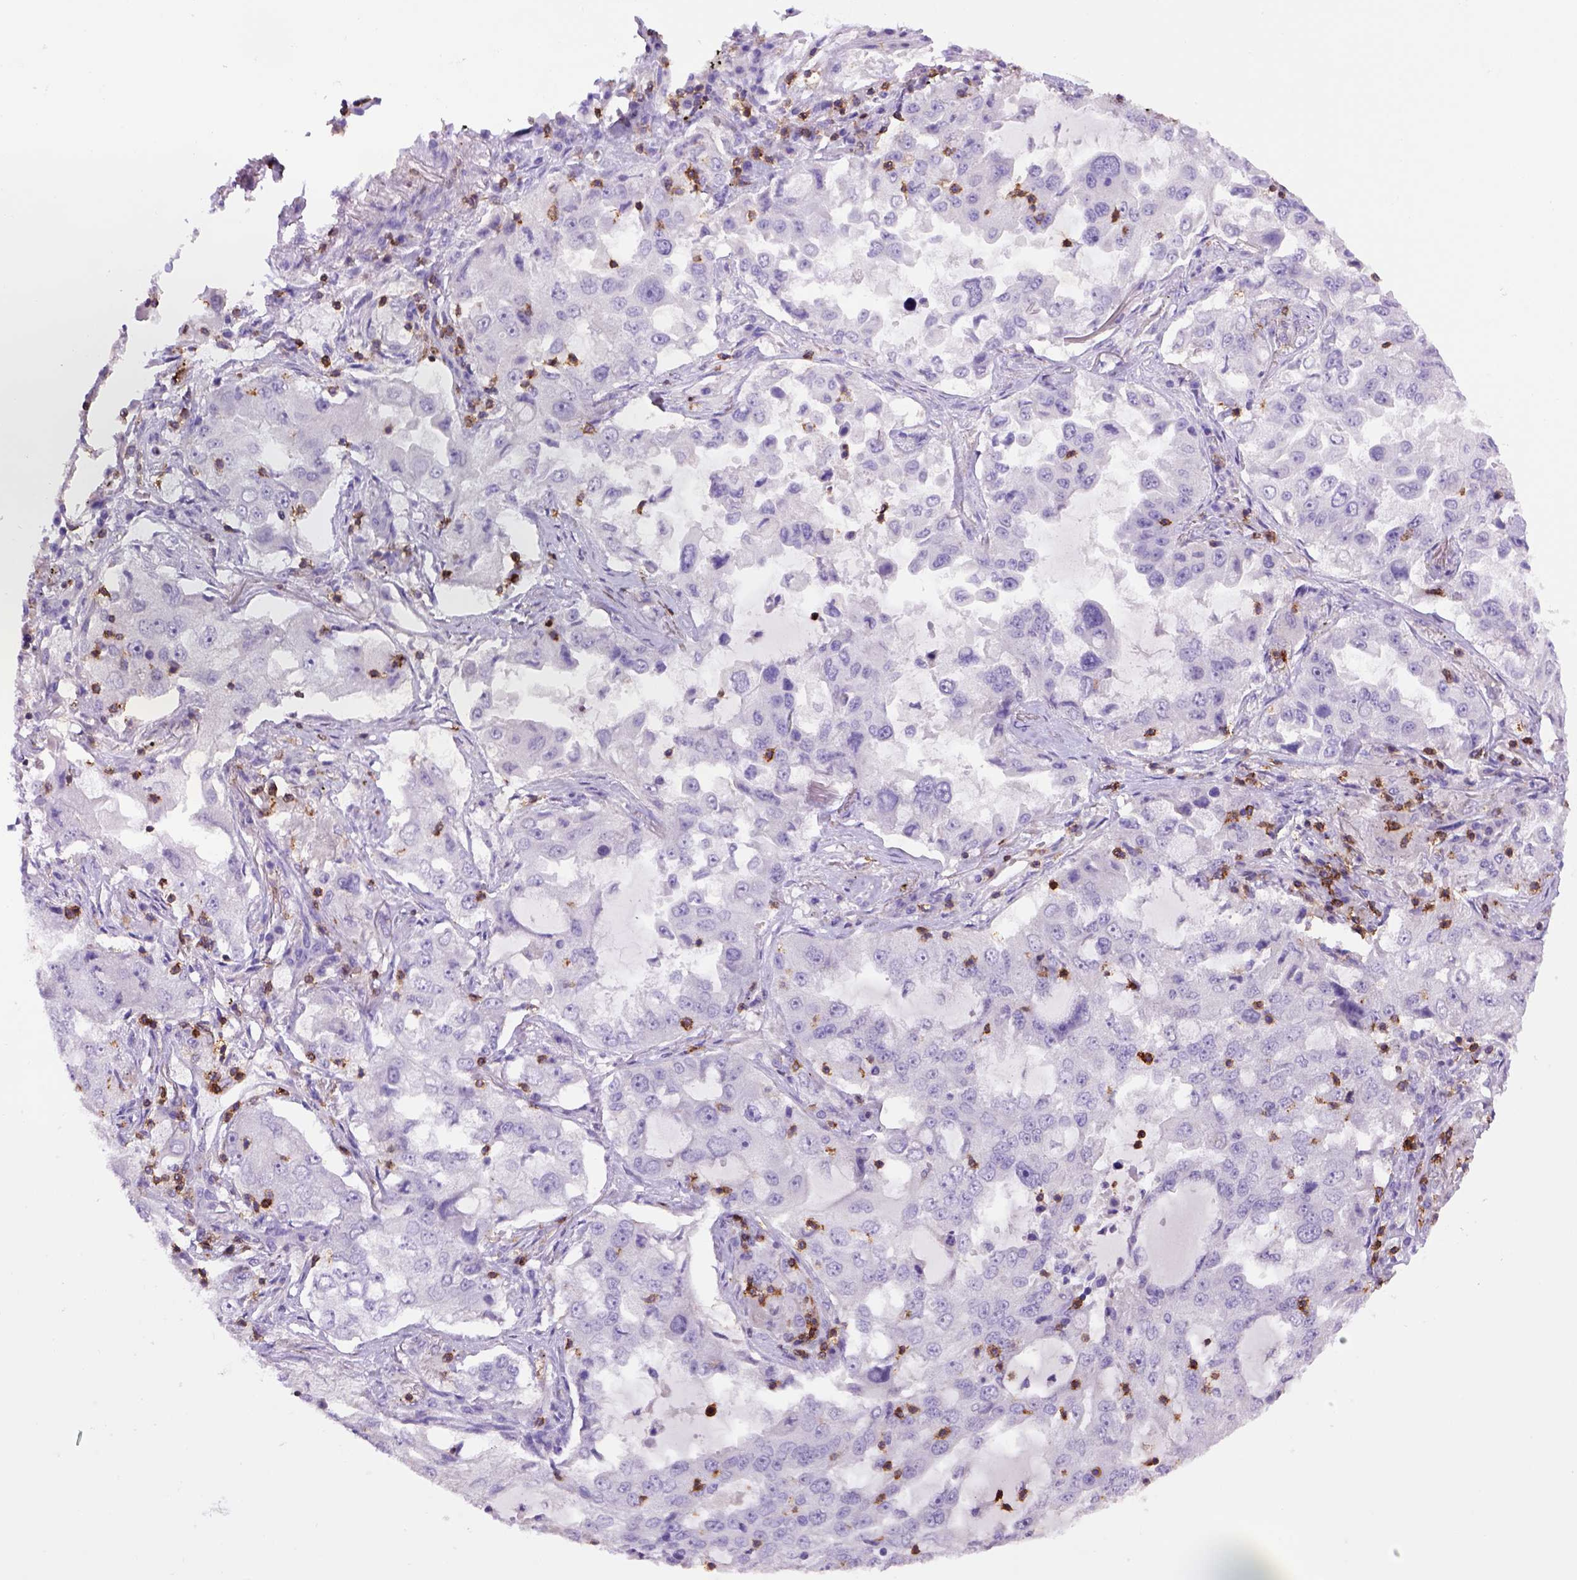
{"staining": {"intensity": "negative", "quantity": "none", "location": "none"}, "tissue": "lung cancer", "cell_type": "Tumor cells", "image_type": "cancer", "snomed": [{"axis": "morphology", "description": "Adenocarcinoma, NOS"}, {"axis": "topography", "description": "Lung"}], "caption": "Immunohistochemistry (IHC) of lung adenocarcinoma reveals no expression in tumor cells.", "gene": "CD3E", "patient": {"sex": "female", "age": 61}}